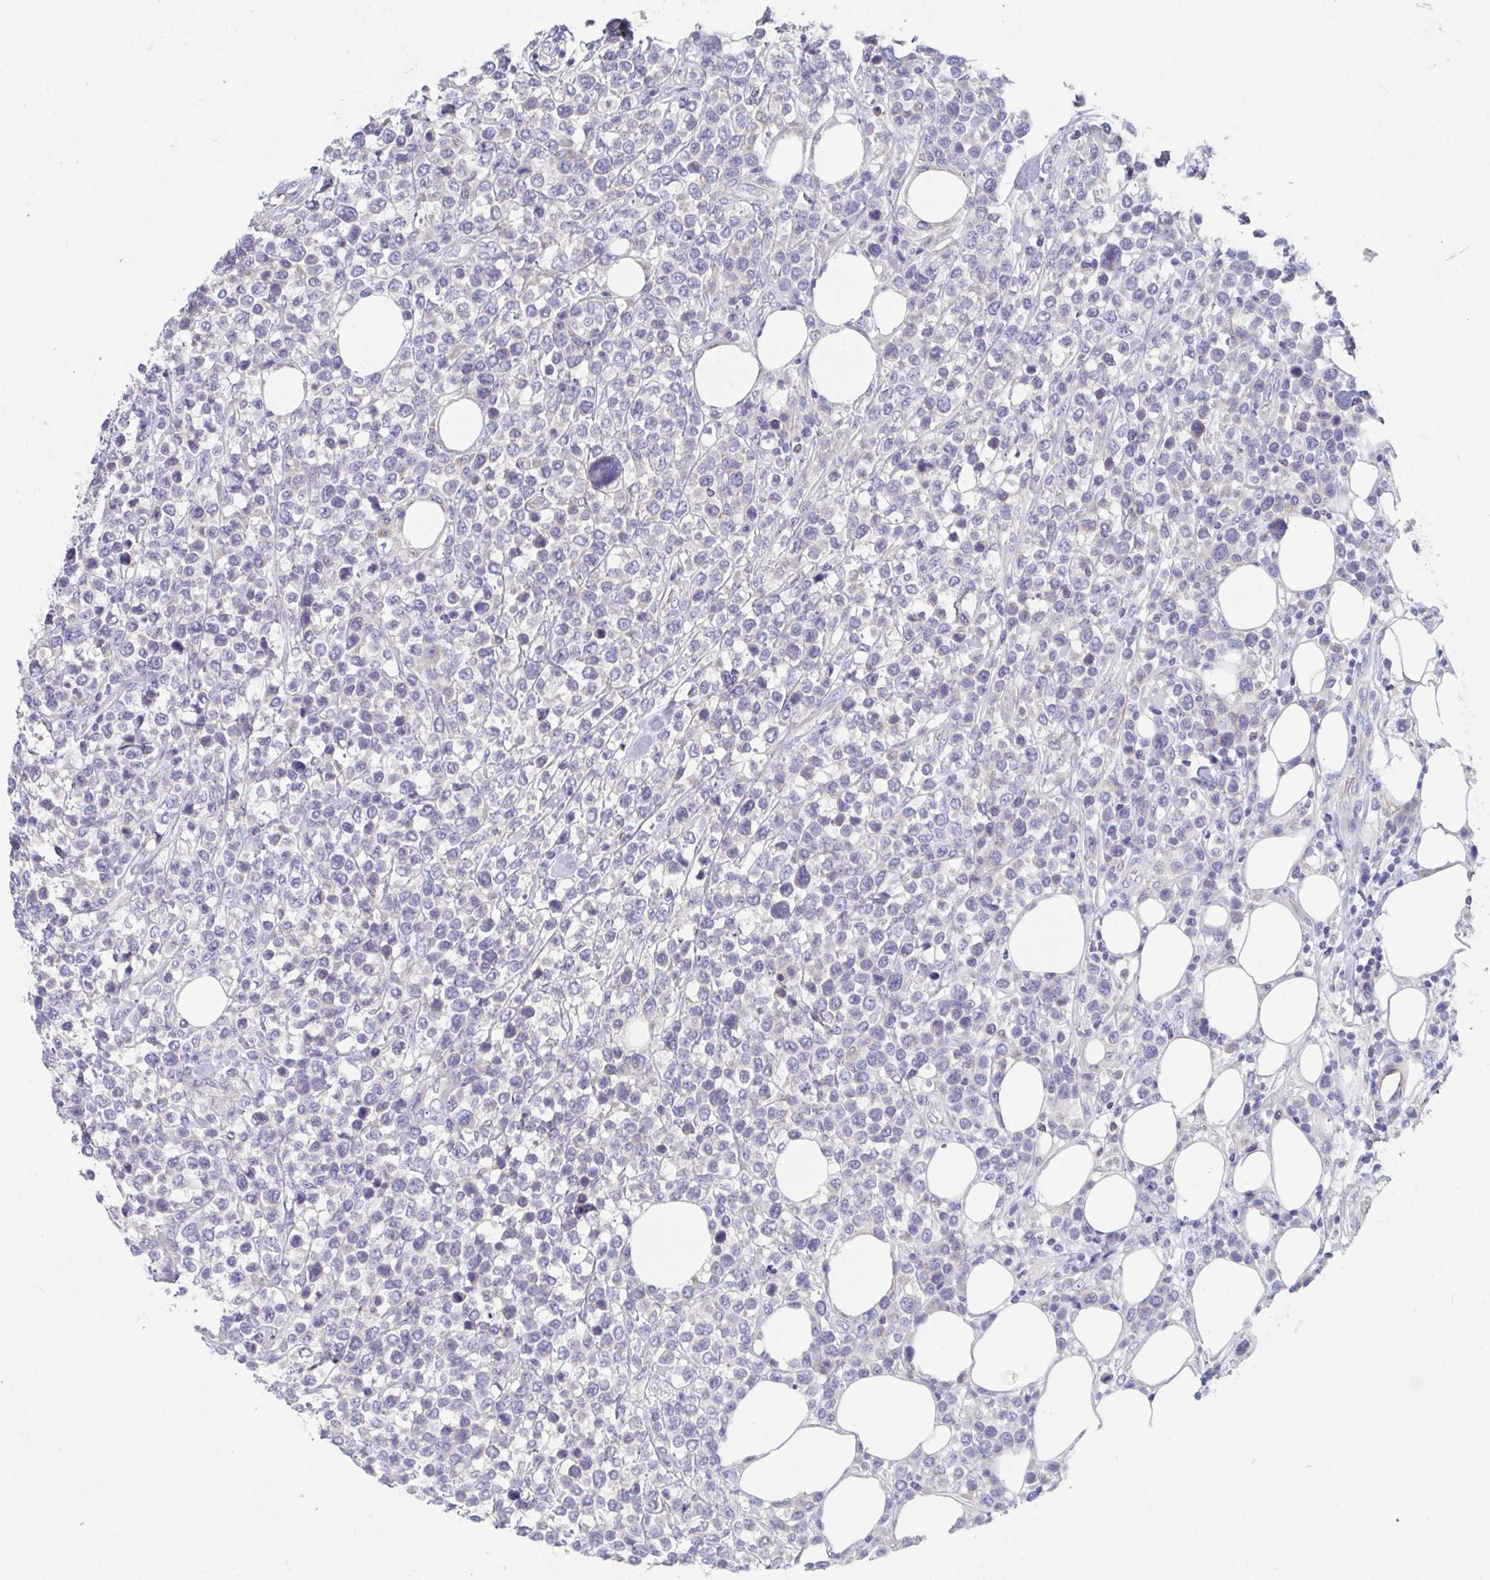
{"staining": {"intensity": "negative", "quantity": "none", "location": "none"}, "tissue": "lymphoma", "cell_type": "Tumor cells", "image_type": "cancer", "snomed": [{"axis": "morphology", "description": "Malignant lymphoma, non-Hodgkin's type, High grade"}, {"axis": "topography", "description": "Soft tissue"}], "caption": "A histopathology image of lymphoma stained for a protein shows no brown staining in tumor cells. (DAB immunohistochemistry visualized using brightfield microscopy, high magnification).", "gene": "ZNF561", "patient": {"sex": "female", "age": 56}}